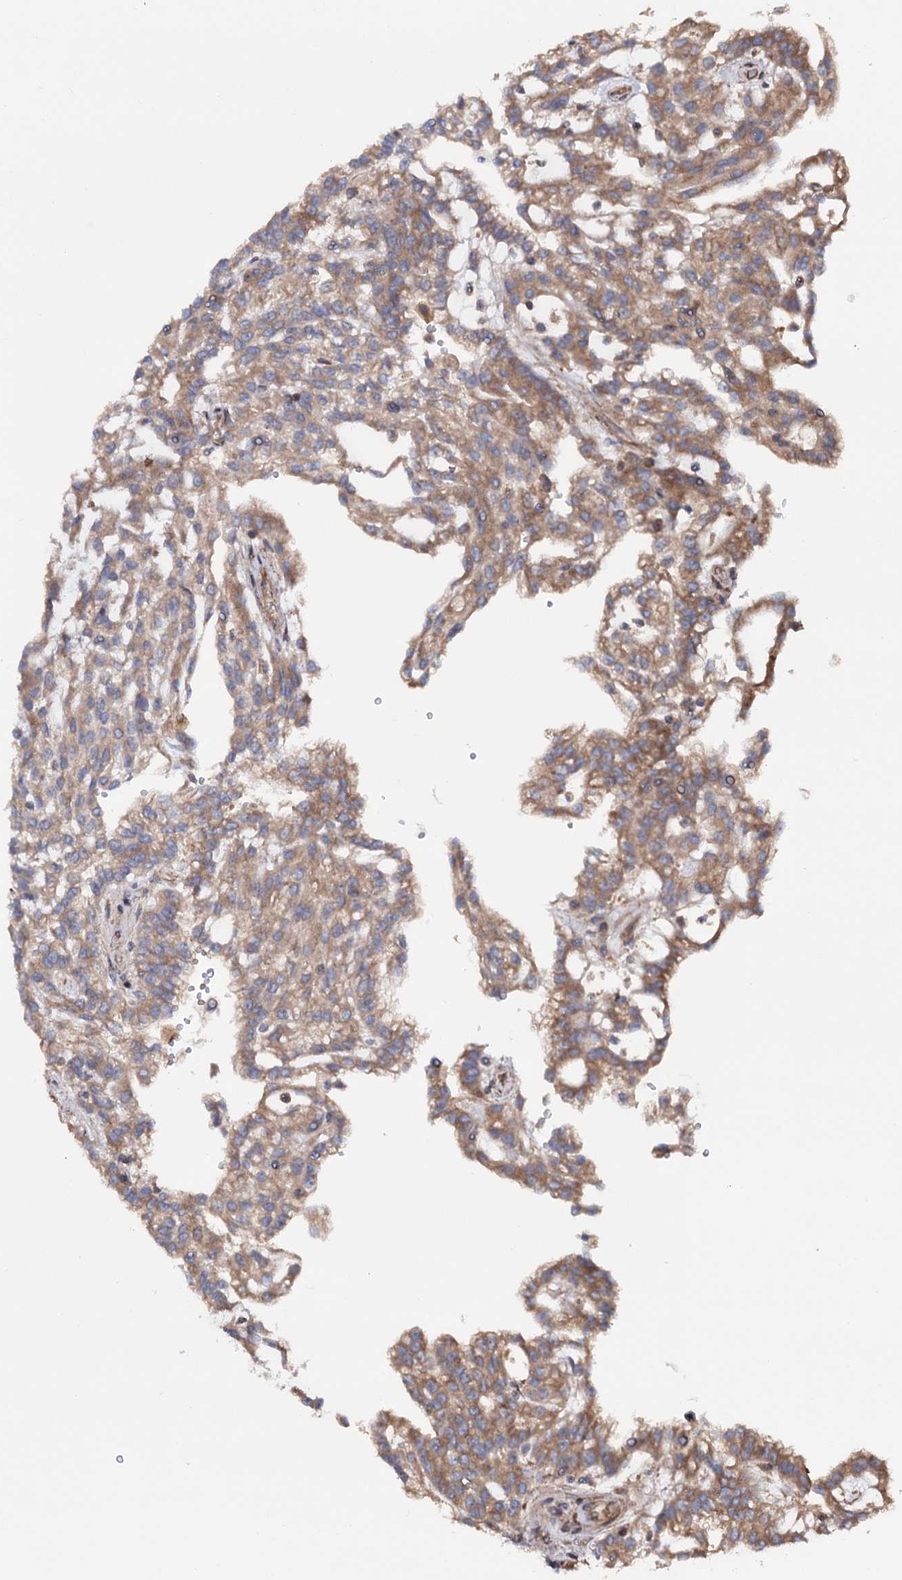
{"staining": {"intensity": "moderate", "quantity": ">75%", "location": "cytoplasmic/membranous"}, "tissue": "renal cancer", "cell_type": "Tumor cells", "image_type": "cancer", "snomed": [{"axis": "morphology", "description": "Adenocarcinoma, NOS"}, {"axis": "topography", "description": "Kidney"}], "caption": "Immunohistochemical staining of renal adenocarcinoma demonstrates medium levels of moderate cytoplasmic/membranous protein staining in about >75% of tumor cells. (DAB (3,3'-diaminobenzidine) = brown stain, brightfield microscopy at high magnification).", "gene": "FERMT2", "patient": {"sex": "male", "age": 63}}